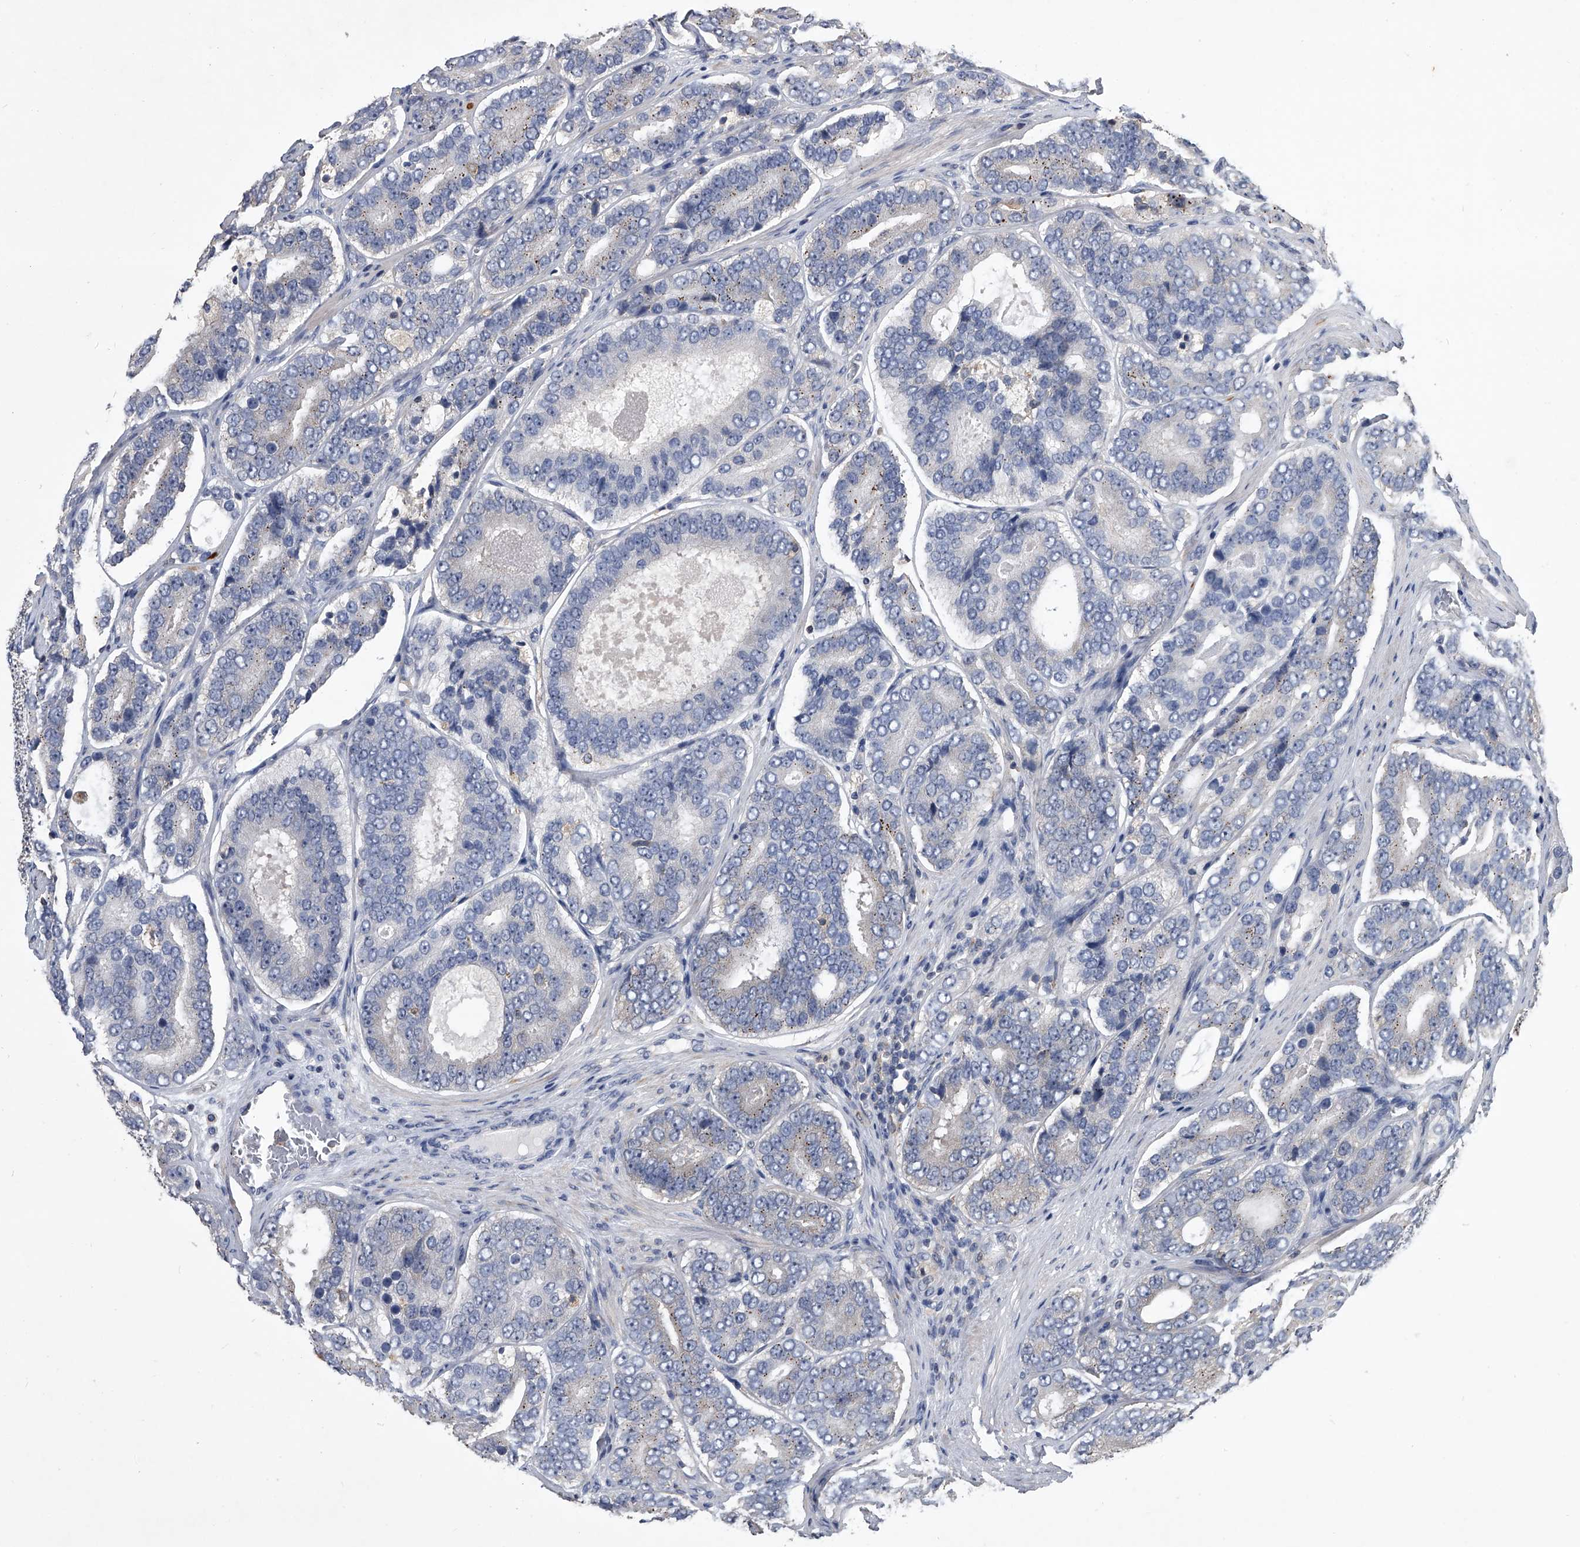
{"staining": {"intensity": "negative", "quantity": "none", "location": "none"}, "tissue": "prostate cancer", "cell_type": "Tumor cells", "image_type": "cancer", "snomed": [{"axis": "morphology", "description": "Adenocarcinoma, High grade"}, {"axis": "topography", "description": "Prostate"}], "caption": "There is no significant positivity in tumor cells of prostate cancer (high-grade adenocarcinoma).", "gene": "MAP4K3", "patient": {"sex": "male", "age": 56}}